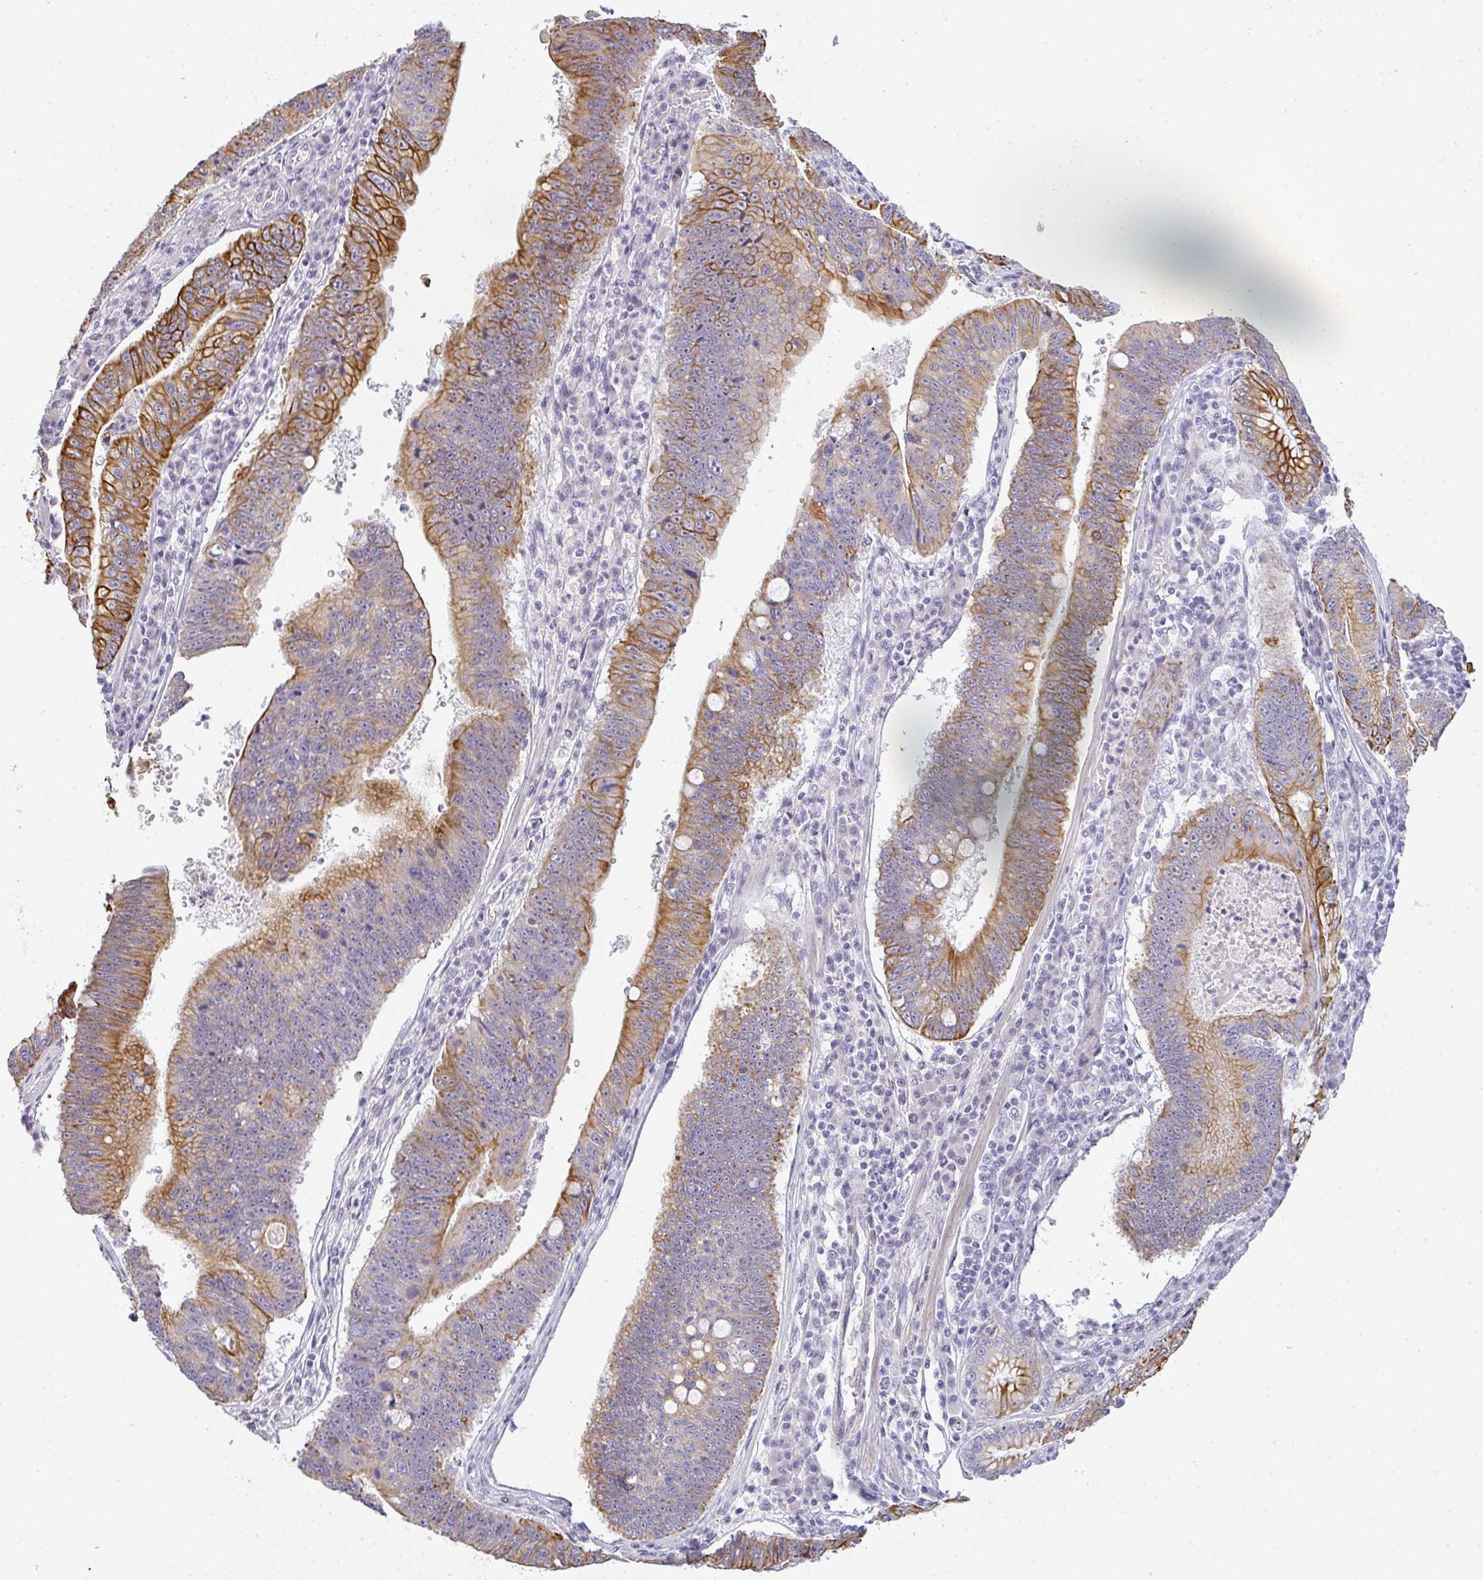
{"staining": {"intensity": "strong", "quantity": "25%-75%", "location": "cytoplasmic/membranous"}, "tissue": "stomach cancer", "cell_type": "Tumor cells", "image_type": "cancer", "snomed": [{"axis": "morphology", "description": "Adenocarcinoma, NOS"}, {"axis": "topography", "description": "Stomach"}], "caption": "The micrograph shows staining of stomach cancer, revealing strong cytoplasmic/membranous protein staining (brown color) within tumor cells.", "gene": "SIRPB2", "patient": {"sex": "male", "age": 59}}